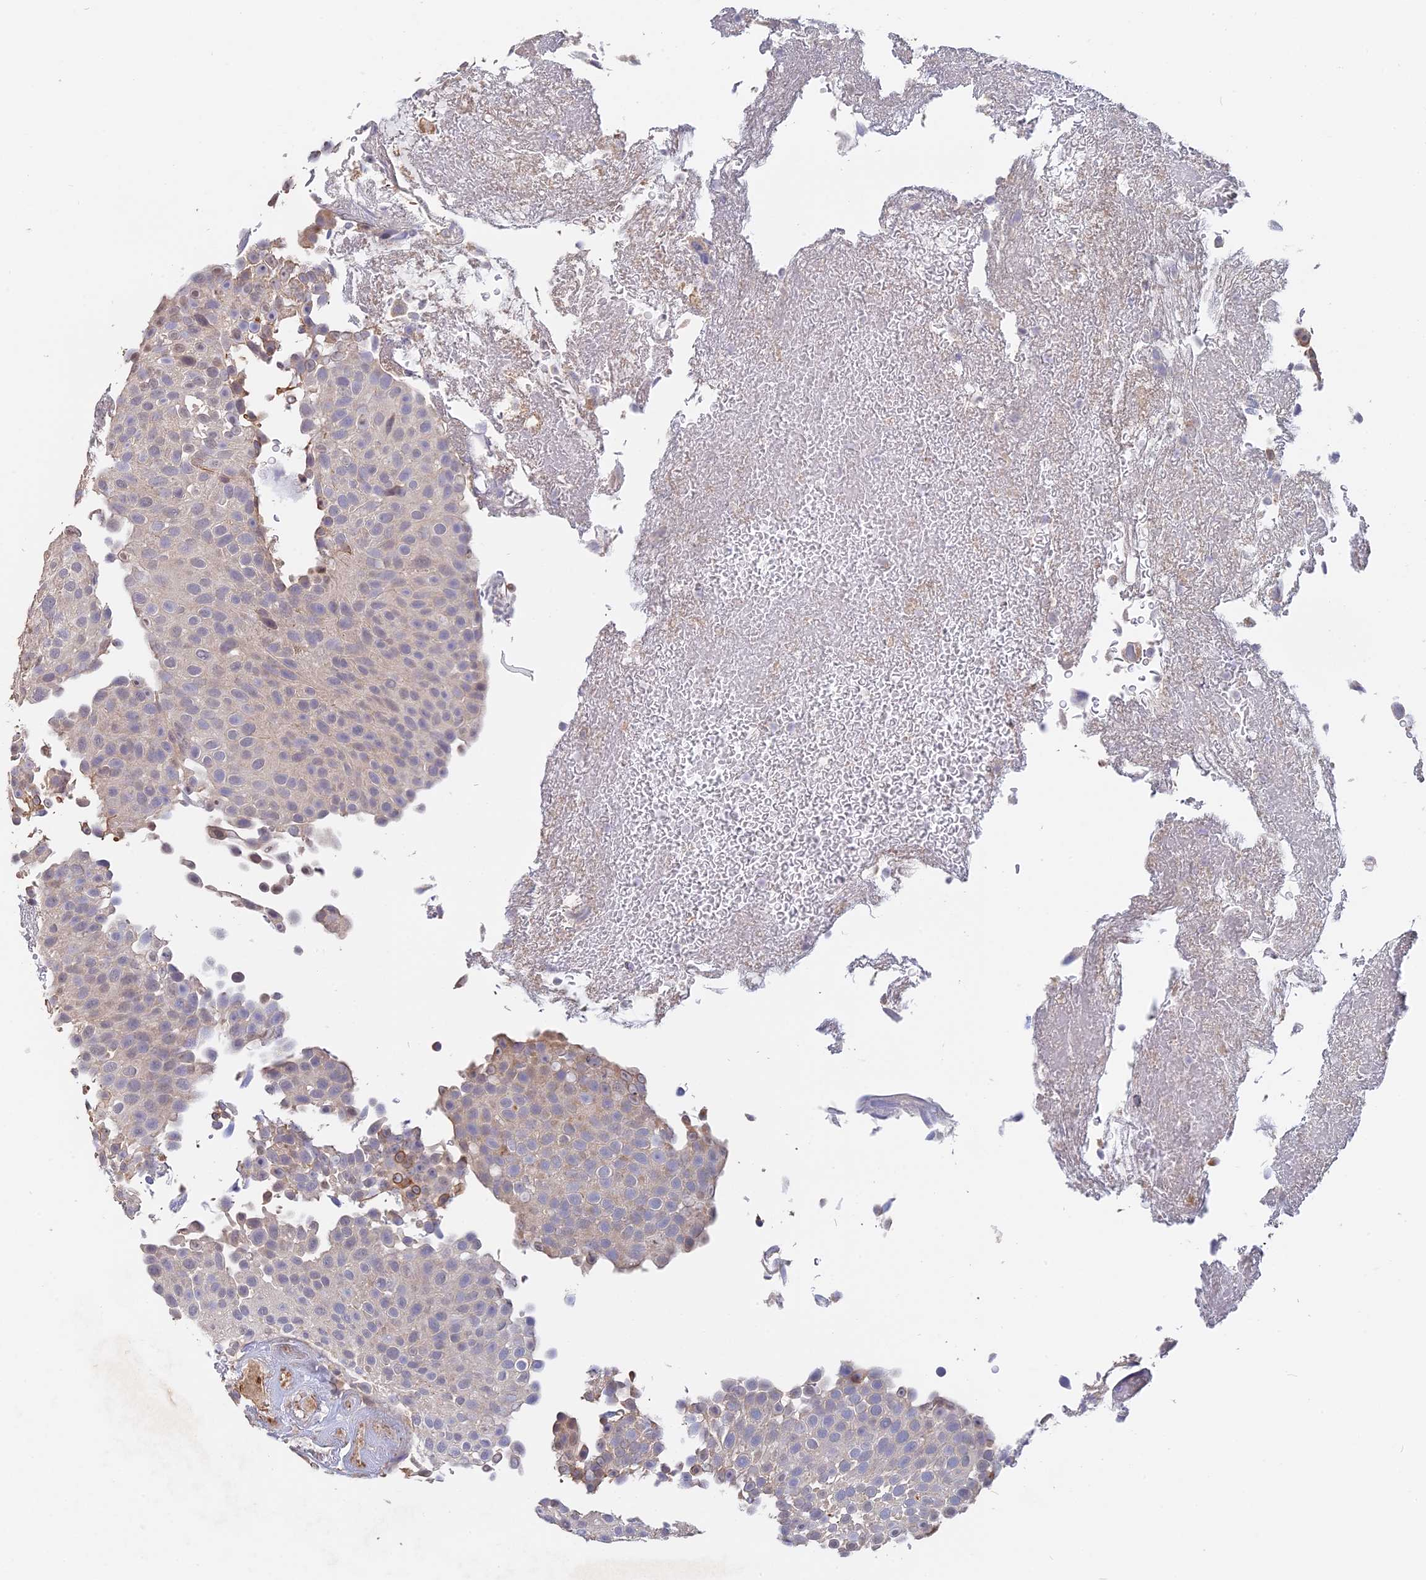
{"staining": {"intensity": "negative", "quantity": "none", "location": "none"}, "tissue": "urothelial cancer", "cell_type": "Tumor cells", "image_type": "cancer", "snomed": [{"axis": "morphology", "description": "Urothelial carcinoma, Low grade"}, {"axis": "topography", "description": "Urinary bladder"}], "caption": "Immunohistochemical staining of urothelial carcinoma (low-grade) shows no significant staining in tumor cells. The staining is performed using DAB (3,3'-diaminobenzidine) brown chromogen with nuclei counter-stained in using hematoxylin.", "gene": "SAC3D1", "patient": {"sex": "male", "age": 78}}